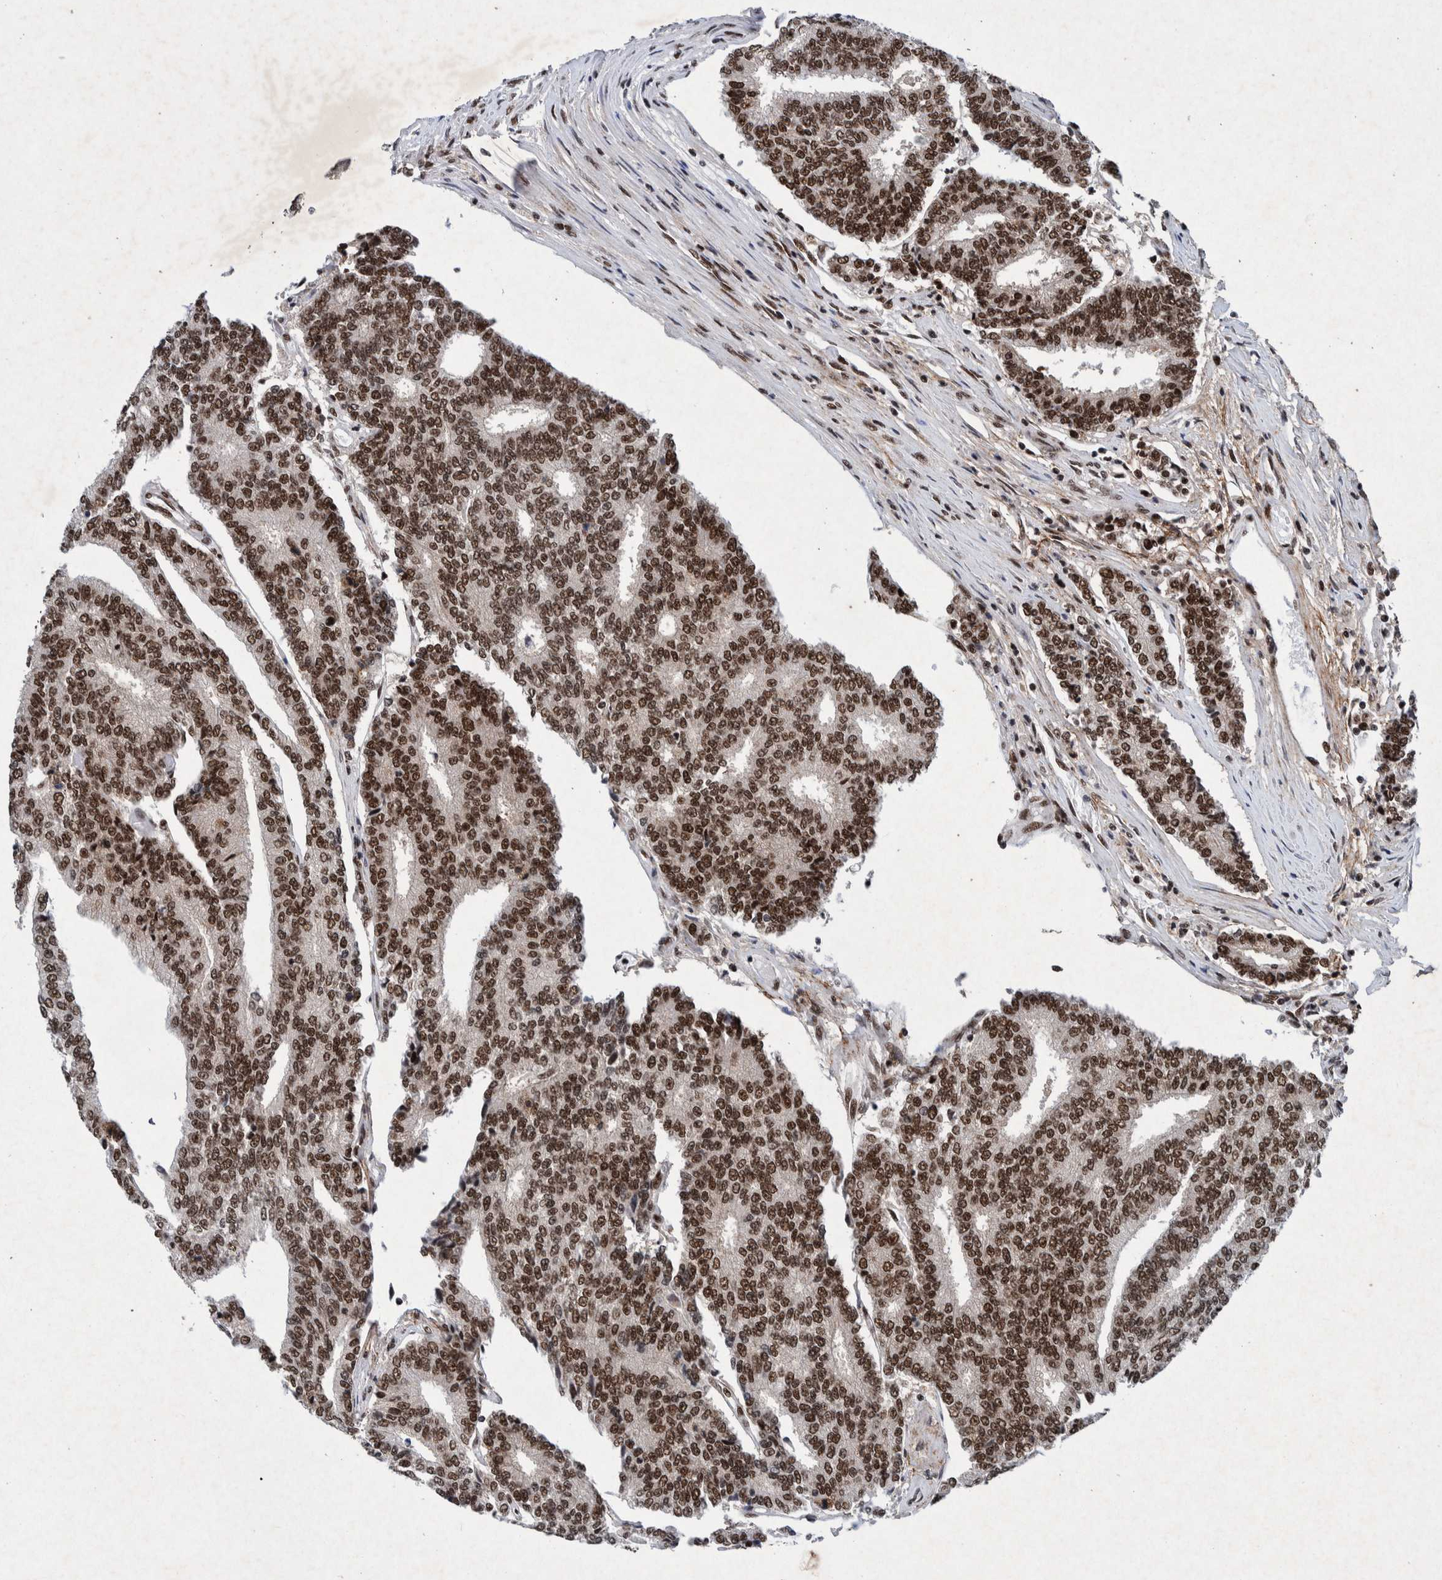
{"staining": {"intensity": "strong", "quantity": ">75%", "location": "nuclear"}, "tissue": "prostate cancer", "cell_type": "Tumor cells", "image_type": "cancer", "snomed": [{"axis": "morphology", "description": "Normal tissue, NOS"}, {"axis": "morphology", "description": "Adenocarcinoma, High grade"}, {"axis": "topography", "description": "Prostate"}, {"axis": "topography", "description": "Seminal veicle"}], "caption": "Prostate adenocarcinoma (high-grade) was stained to show a protein in brown. There is high levels of strong nuclear staining in about >75% of tumor cells. (DAB IHC, brown staining for protein, blue staining for nuclei).", "gene": "TAF10", "patient": {"sex": "male", "age": 55}}